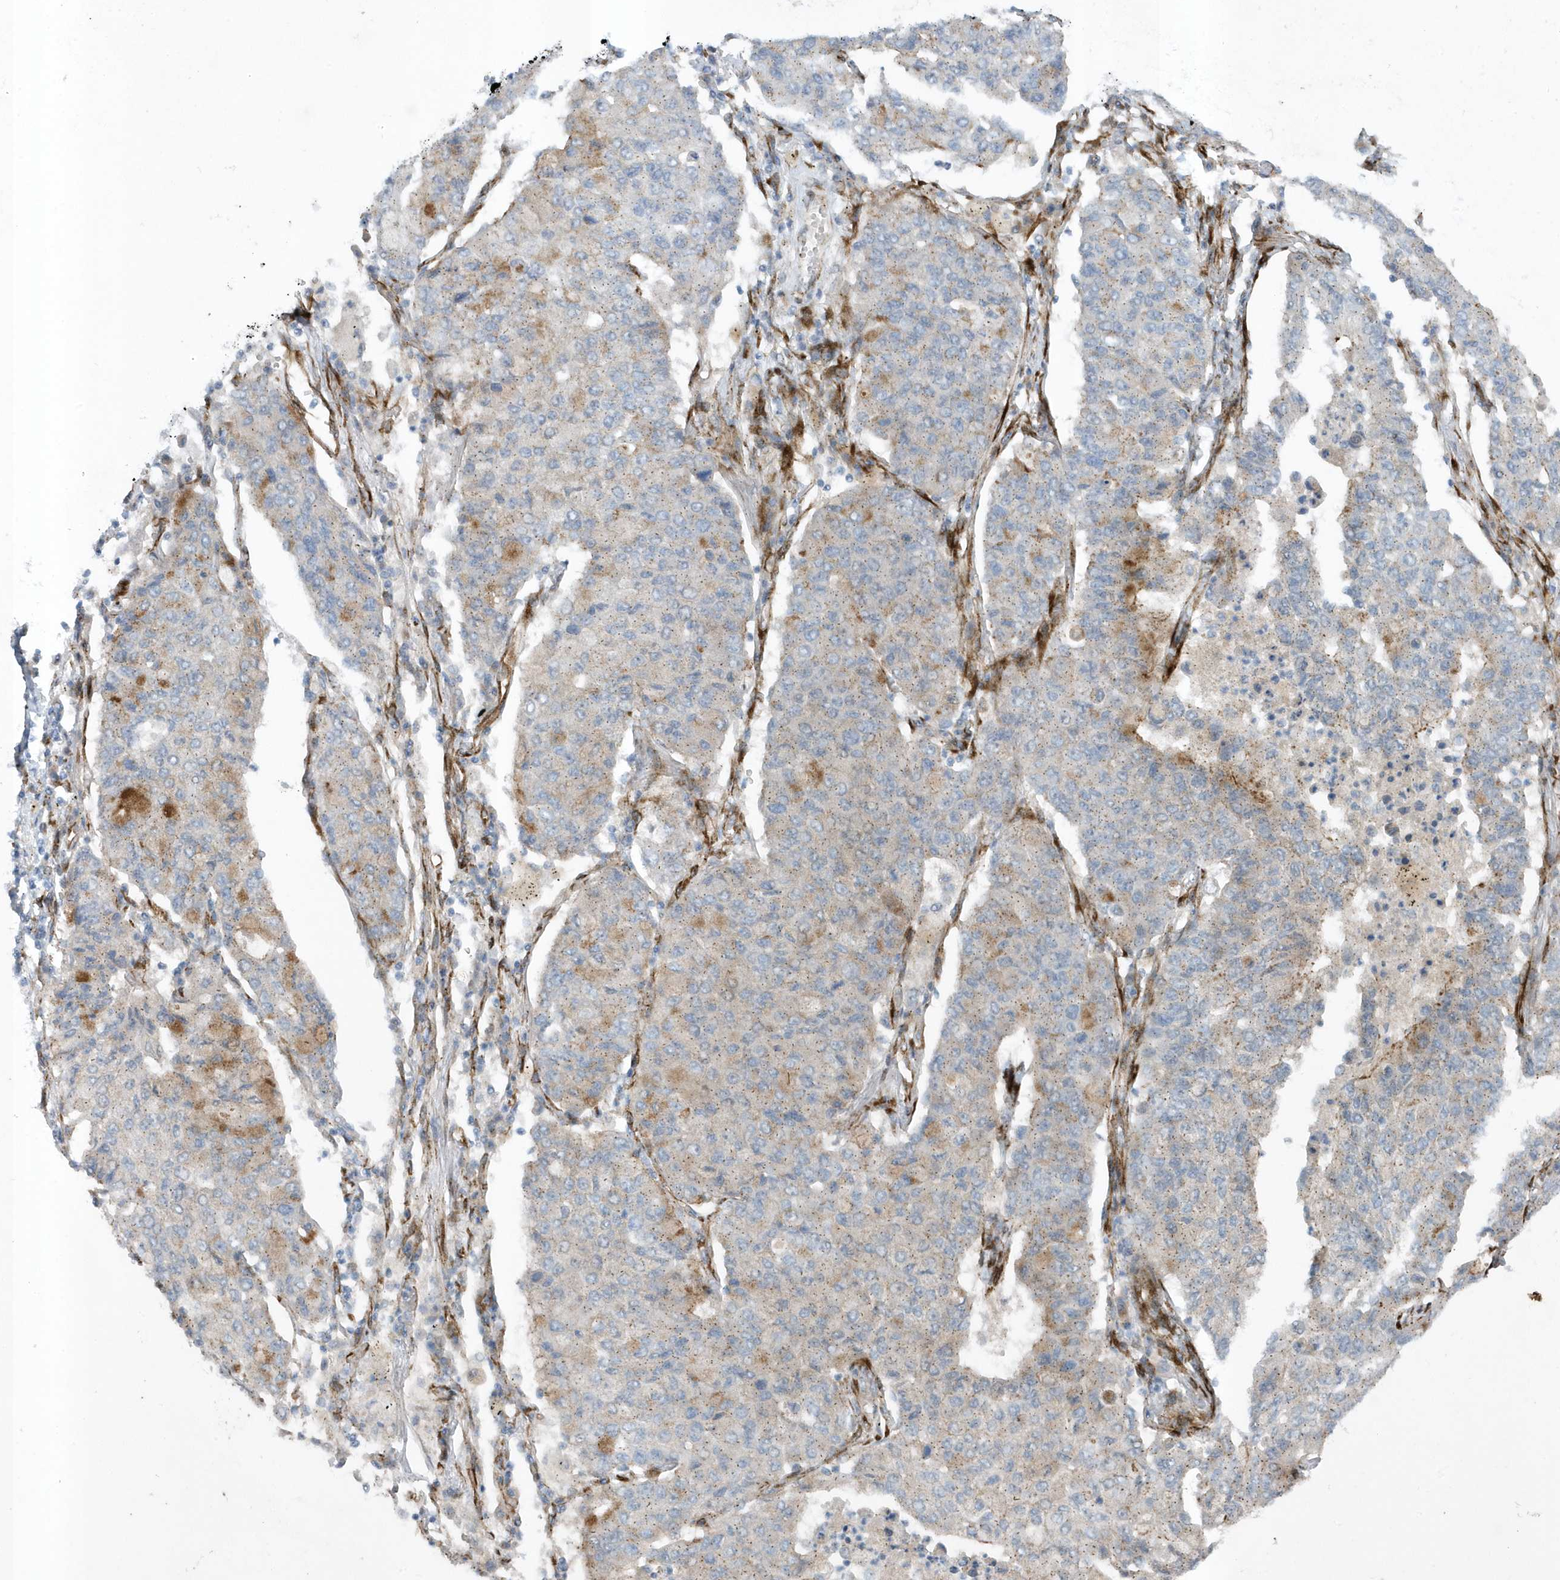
{"staining": {"intensity": "moderate", "quantity": "<25%", "location": "cytoplasmic/membranous"}, "tissue": "lung cancer", "cell_type": "Tumor cells", "image_type": "cancer", "snomed": [{"axis": "morphology", "description": "Squamous cell carcinoma, NOS"}, {"axis": "topography", "description": "Lung"}], "caption": "A histopathology image showing moderate cytoplasmic/membranous expression in about <25% of tumor cells in lung cancer (squamous cell carcinoma), as visualized by brown immunohistochemical staining.", "gene": "FAM98A", "patient": {"sex": "male", "age": 74}}